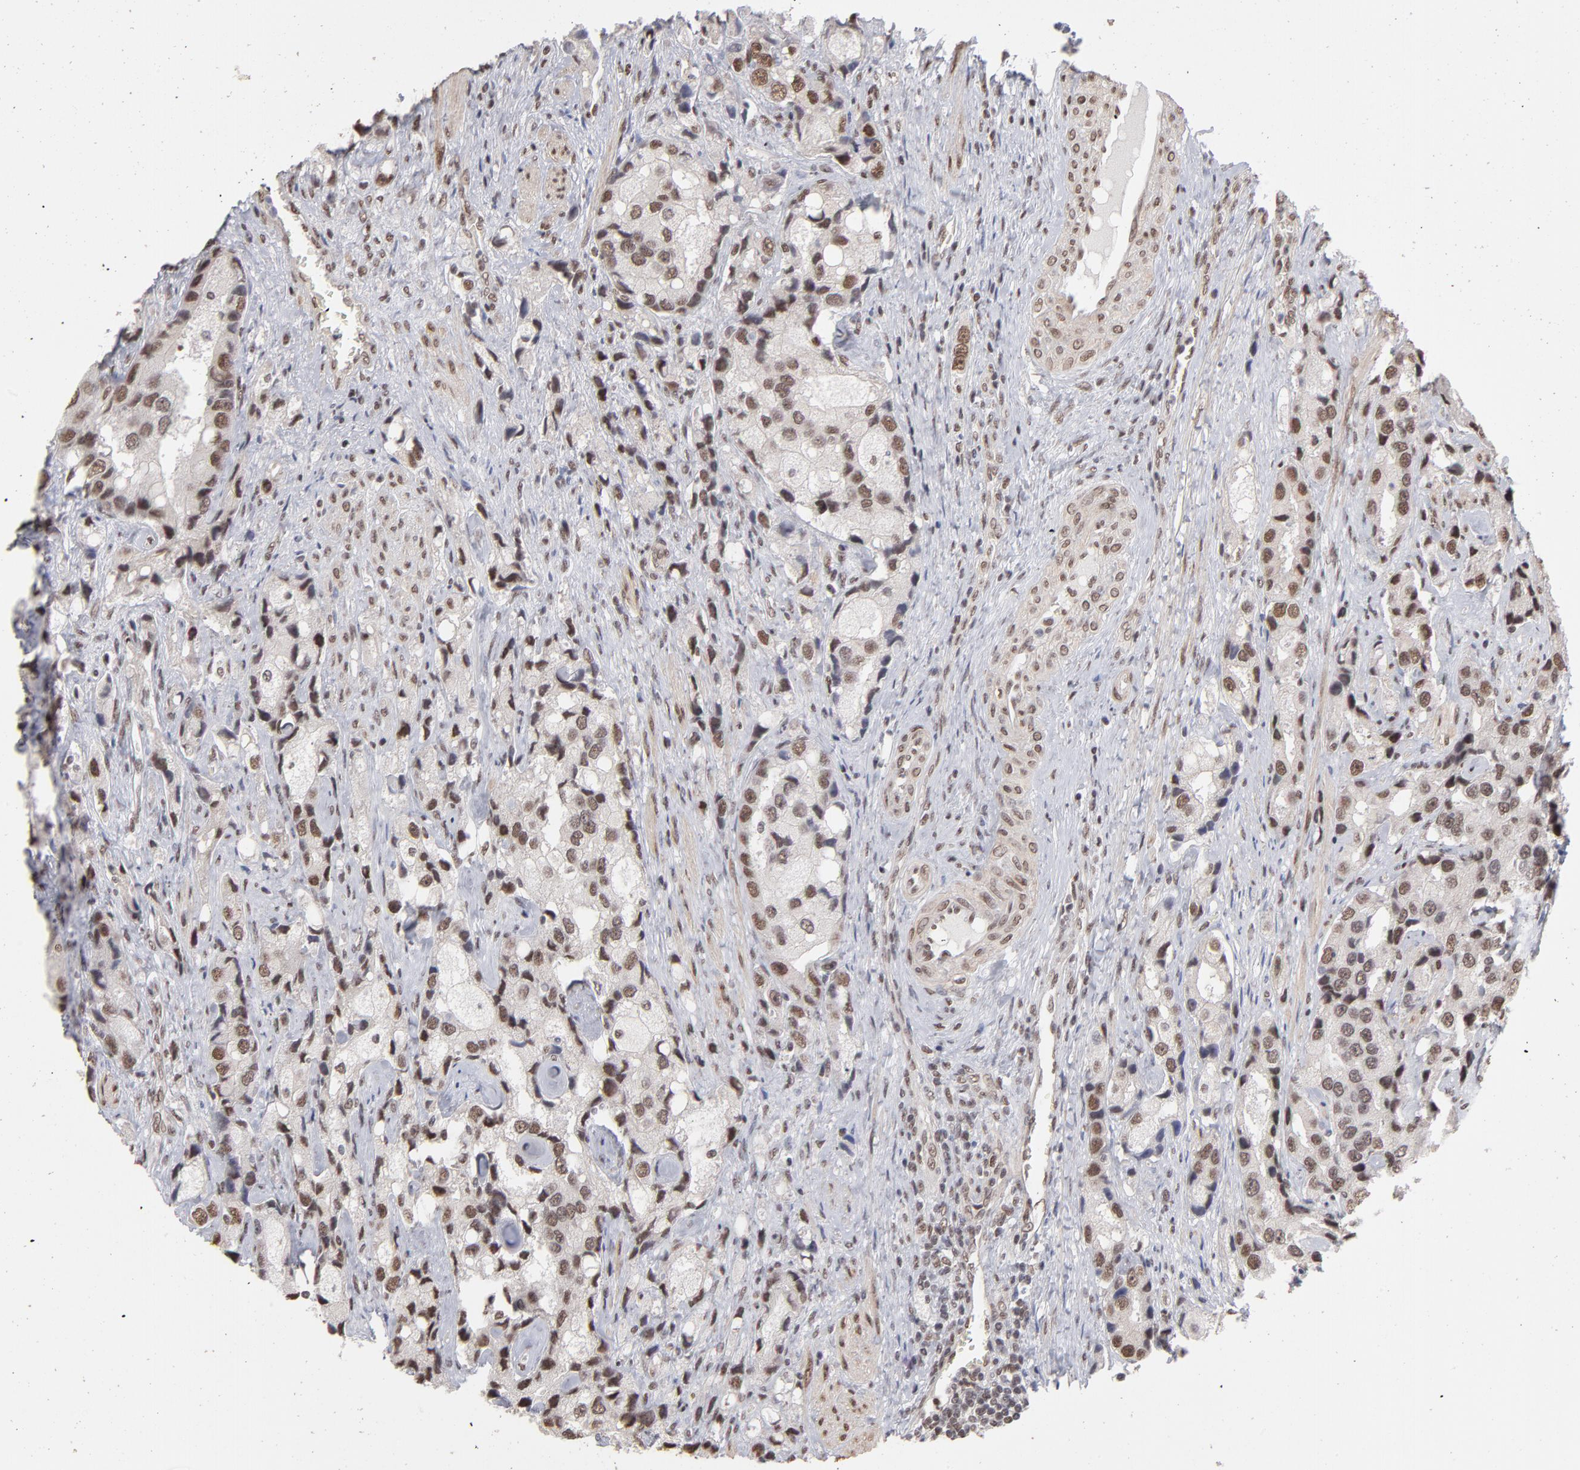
{"staining": {"intensity": "strong", "quantity": ">75%", "location": "nuclear"}, "tissue": "prostate cancer", "cell_type": "Tumor cells", "image_type": "cancer", "snomed": [{"axis": "morphology", "description": "Adenocarcinoma, High grade"}, {"axis": "topography", "description": "Prostate"}], "caption": "DAB immunohistochemical staining of human adenocarcinoma (high-grade) (prostate) shows strong nuclear protein expression in approximately >75% of tumor cells. The protein of interest is shown in brown color, while the nuclei are stained blue.", "gene": "ZNF3", "patient": {"sex": "male", "age": 63}}